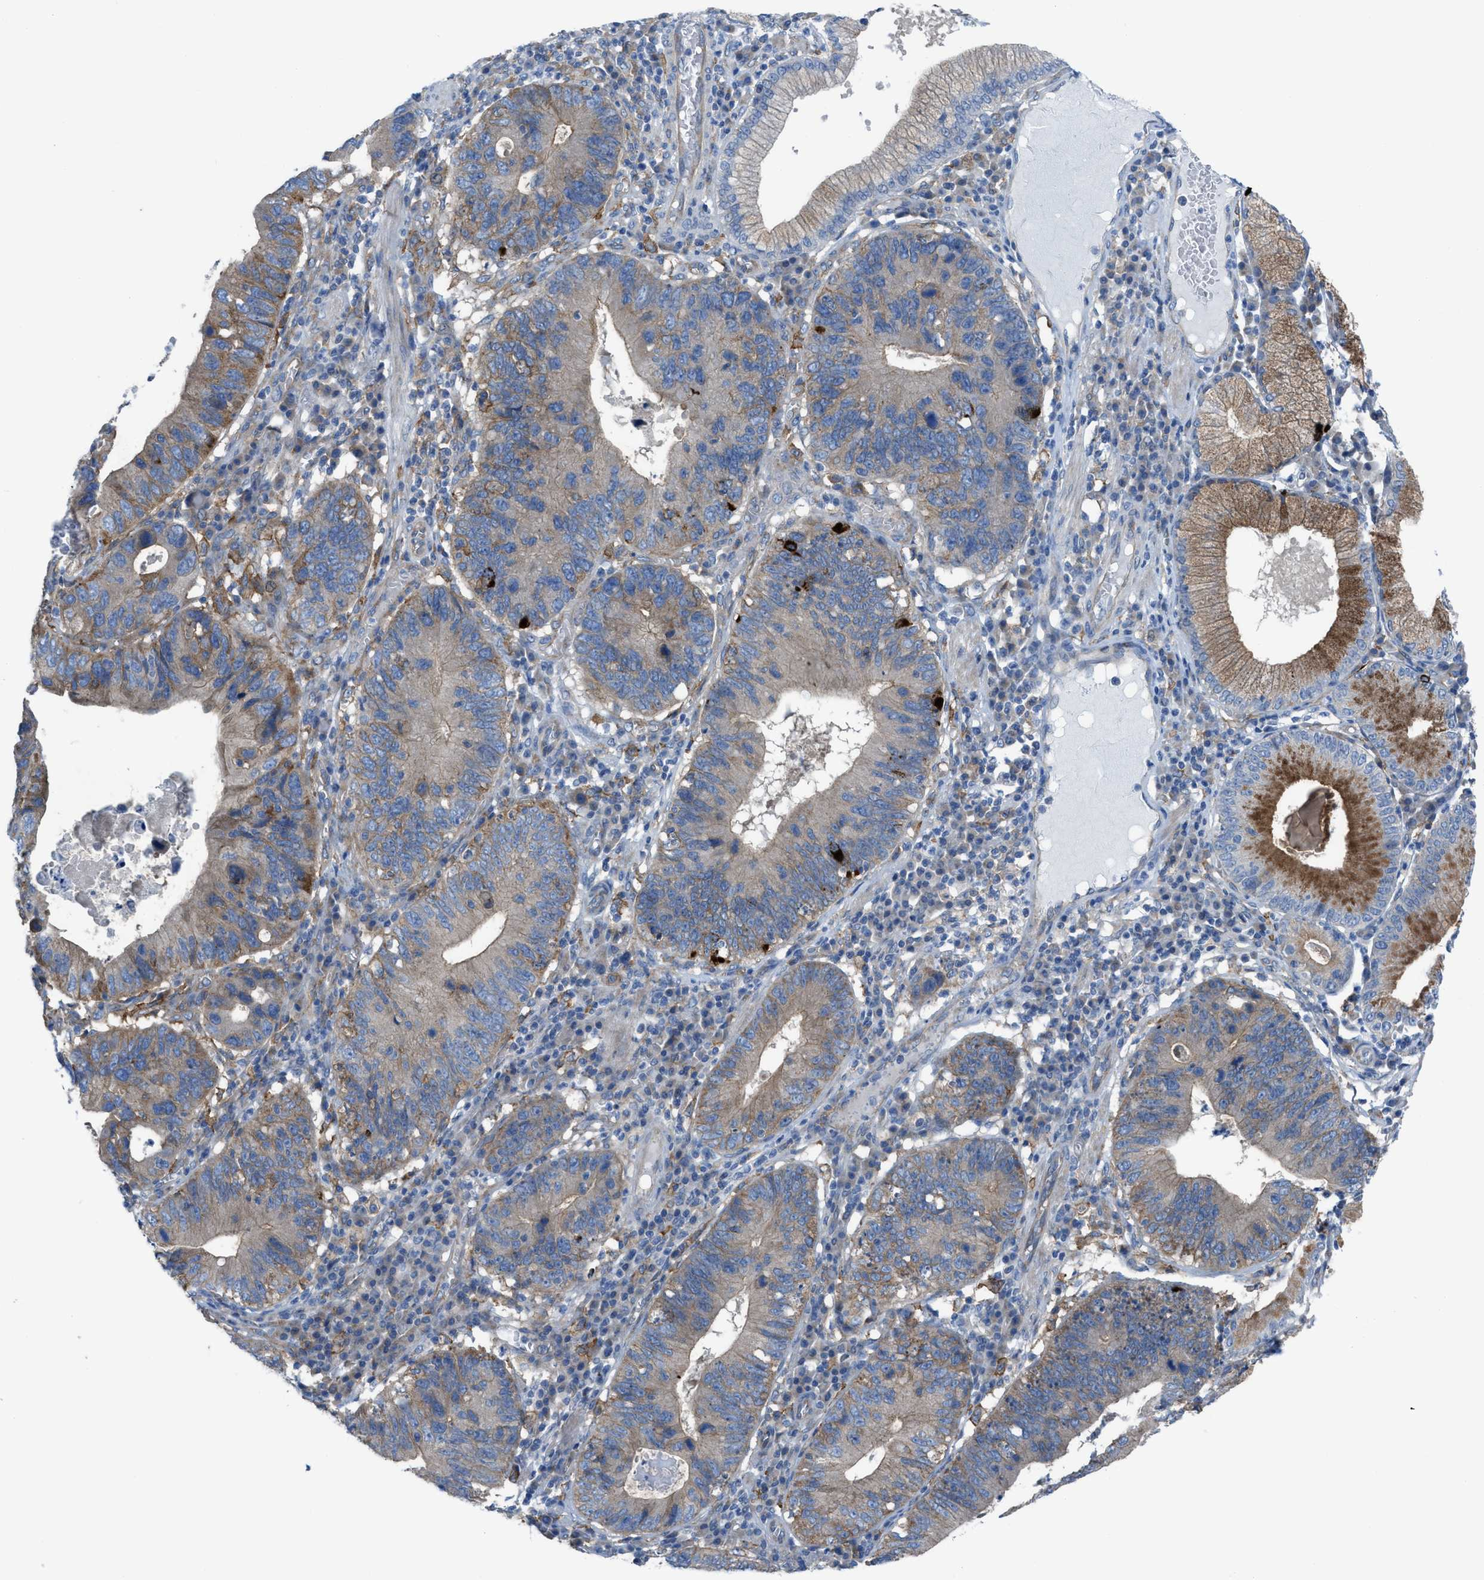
{"staining": {"intensity": "moderate", "quantity": "25%-75%", "location": "cytoplasmic/membranous"}, "tissue": "stomach cancer", "cell_type": "Tumor cells", "image_type": "cancer", "snomed": [{"axis": "morphology", "description": "Adenocarcinoma, NOS"}, {"axis": "topography", "description": "Stomach"}], "caption": "Immunohistochemical staining of stomach cancer (adenocarcinoma) exhibits medium levels of moderate cytoplasmic/membranous staining in about 25%-75% of tumor cells.", "gene": "EGFR", "patient": {"sex": "male", "age": 59}}